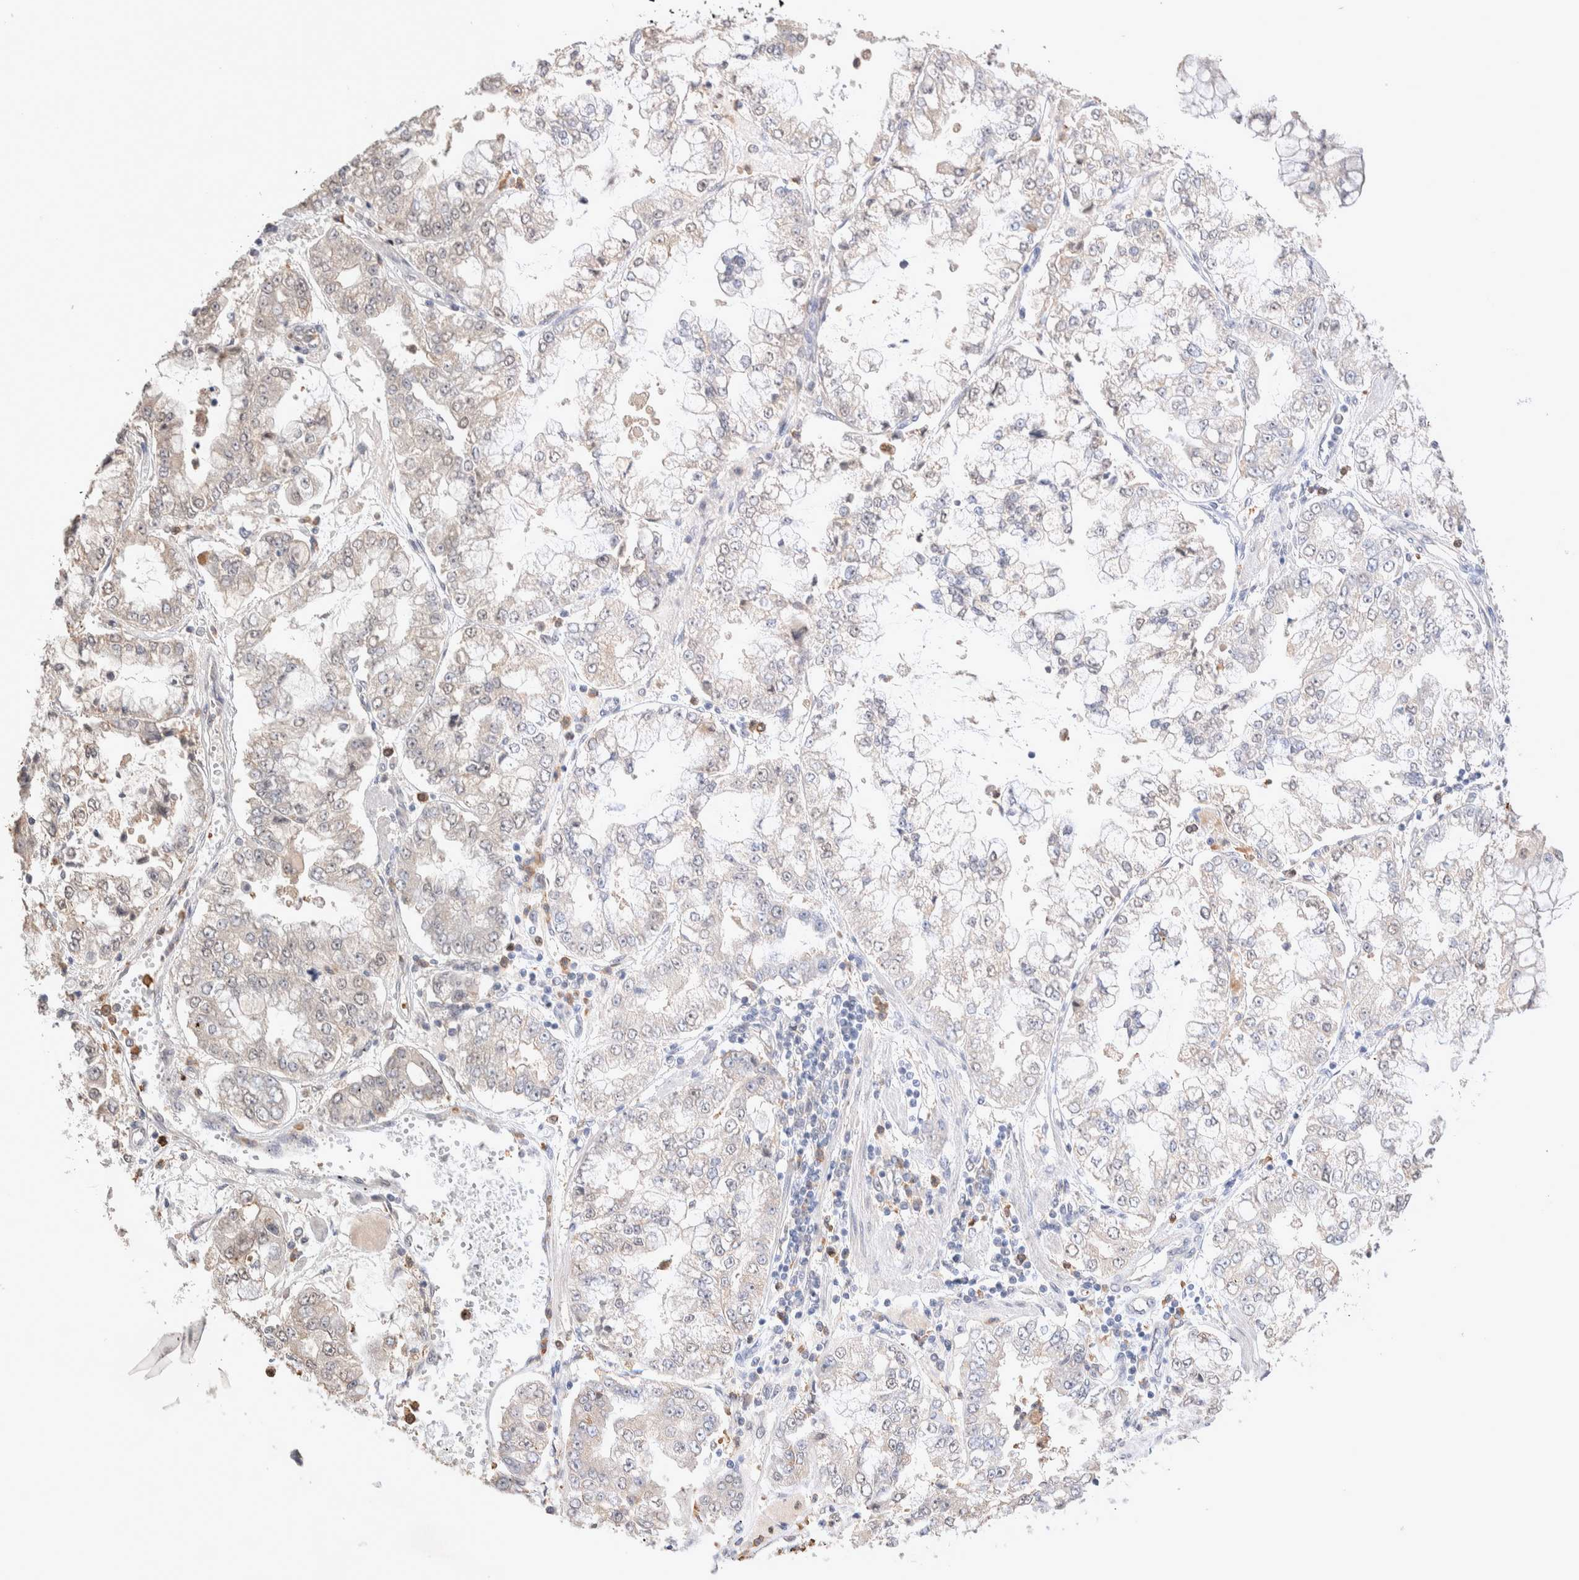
{"staining": {"intensity": "weak", "quantity": "<25%", "location": "cytoplasmic/membranous"}, "tissue": "stomach cancer", "cell_type": "Tumor cells", "image_type": "cancer", "snomed": [{"axis": "morphology", "description": "Adenocarcinoma, NOS"}, {"axis": "topography", "description": "Stomach"}], "caption": "IHC micrograph of stomach cancer stained for a protein (brown), which demonstrates no expression in tumor cells.", "gene": "FFAR2", "patient": {"sex": "male", "age": 76}}